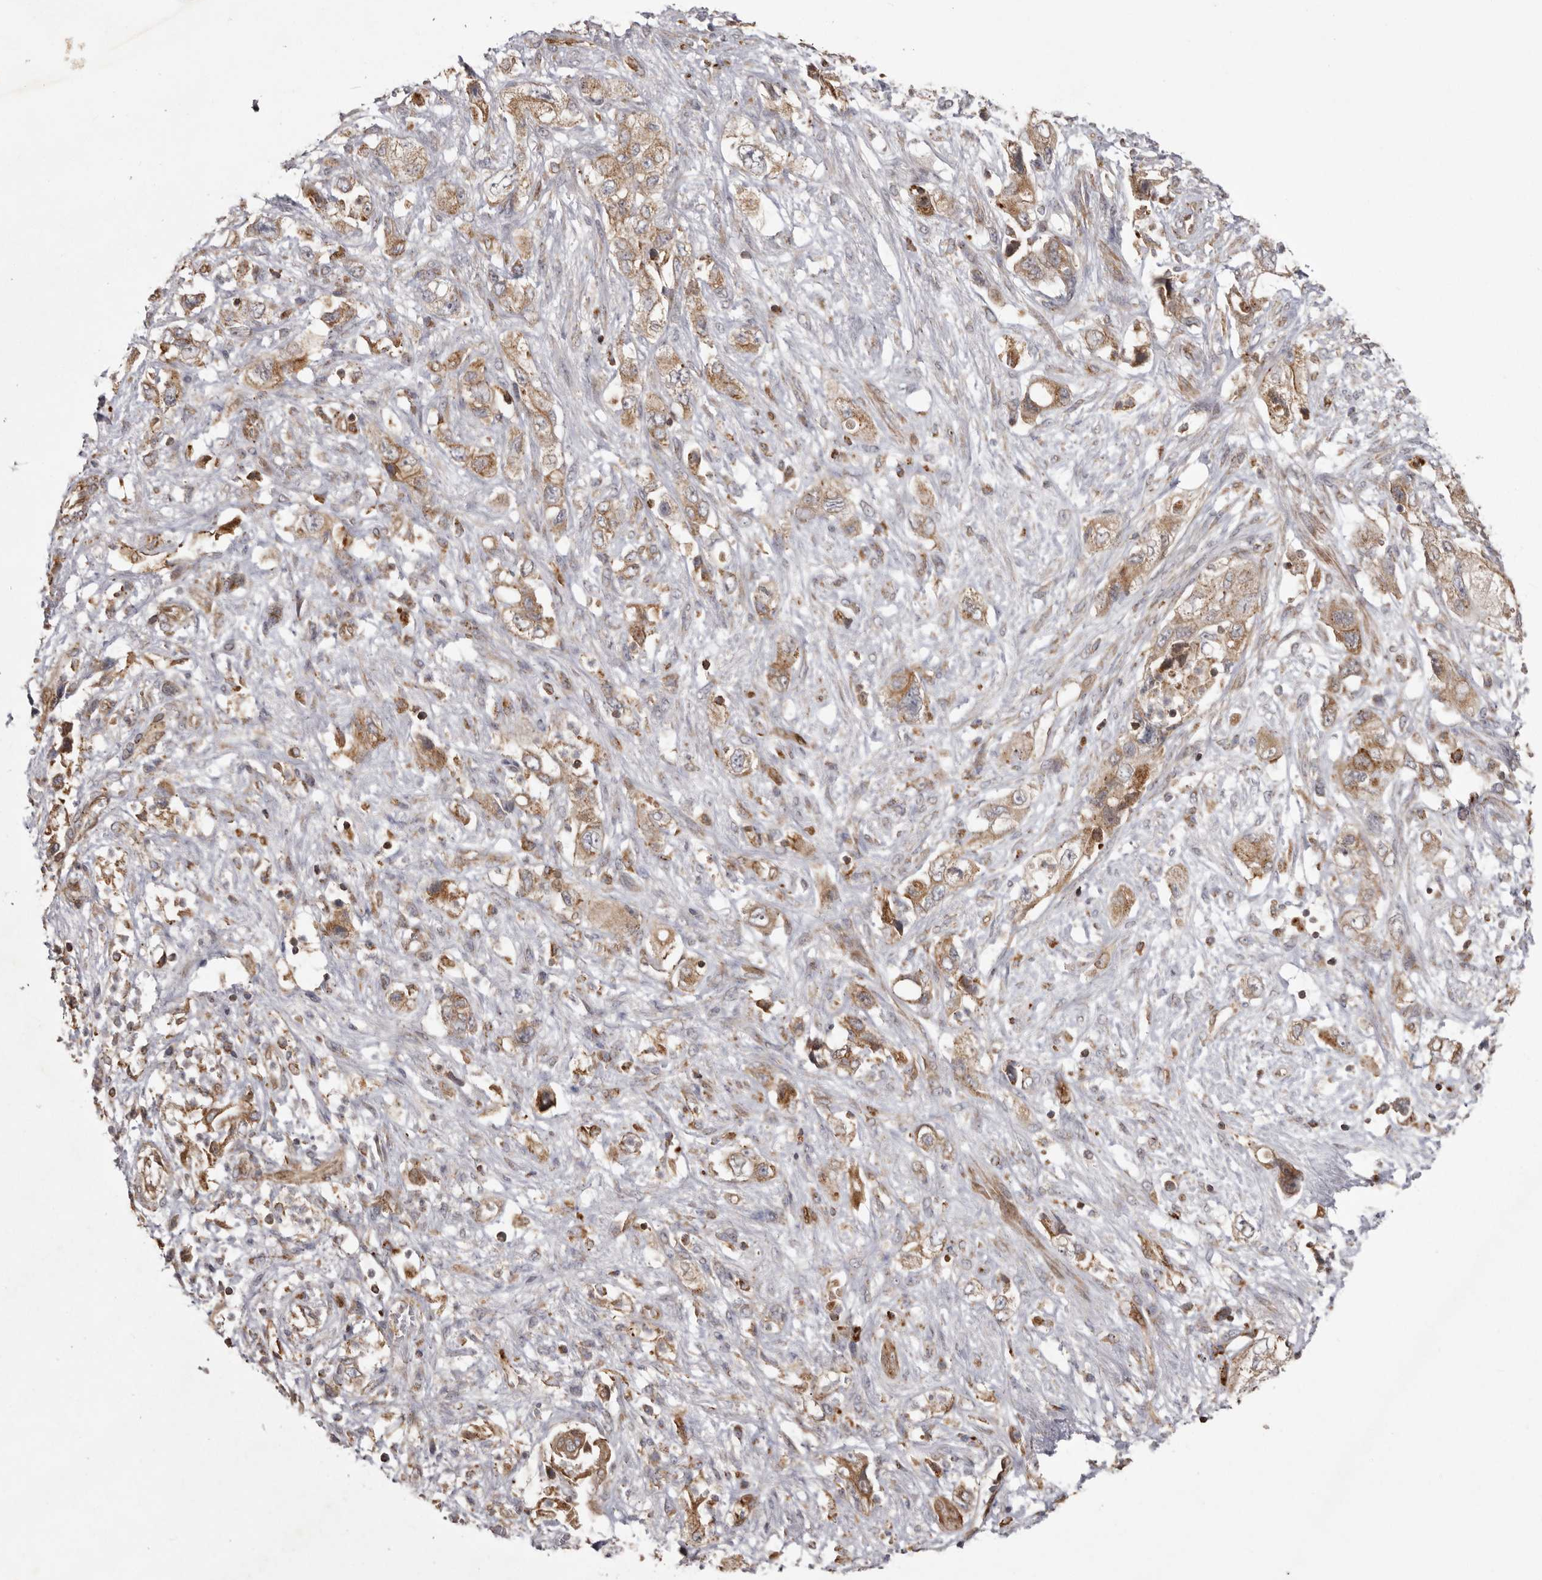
{"staining": {"intensity": "moderate", "quantity": ">75%", "location": "cytoplasmic/membranous"}, "tissue": "pancreatic cancer", "cell_type": "Tumor cells", "image_type": "cancer", "snomed": [{"axis": "morphology", "description": "Adenocarcinoma, NOS"}, {"axis": "topography", "description": "Pancreas"}], "caption": "Pancreatic cancer (adenocarcinoma) stained with IHC demonstrates moderate cytoplasmic/membranous positivity in approximately >75% of tumor cells. The staining was performed using DAB, with brown indicating positive protein expression. Nuclei are stained blue with hematoxylin.", "gene": "NUP43", "patient": {"sex": "female", "age": 73}}